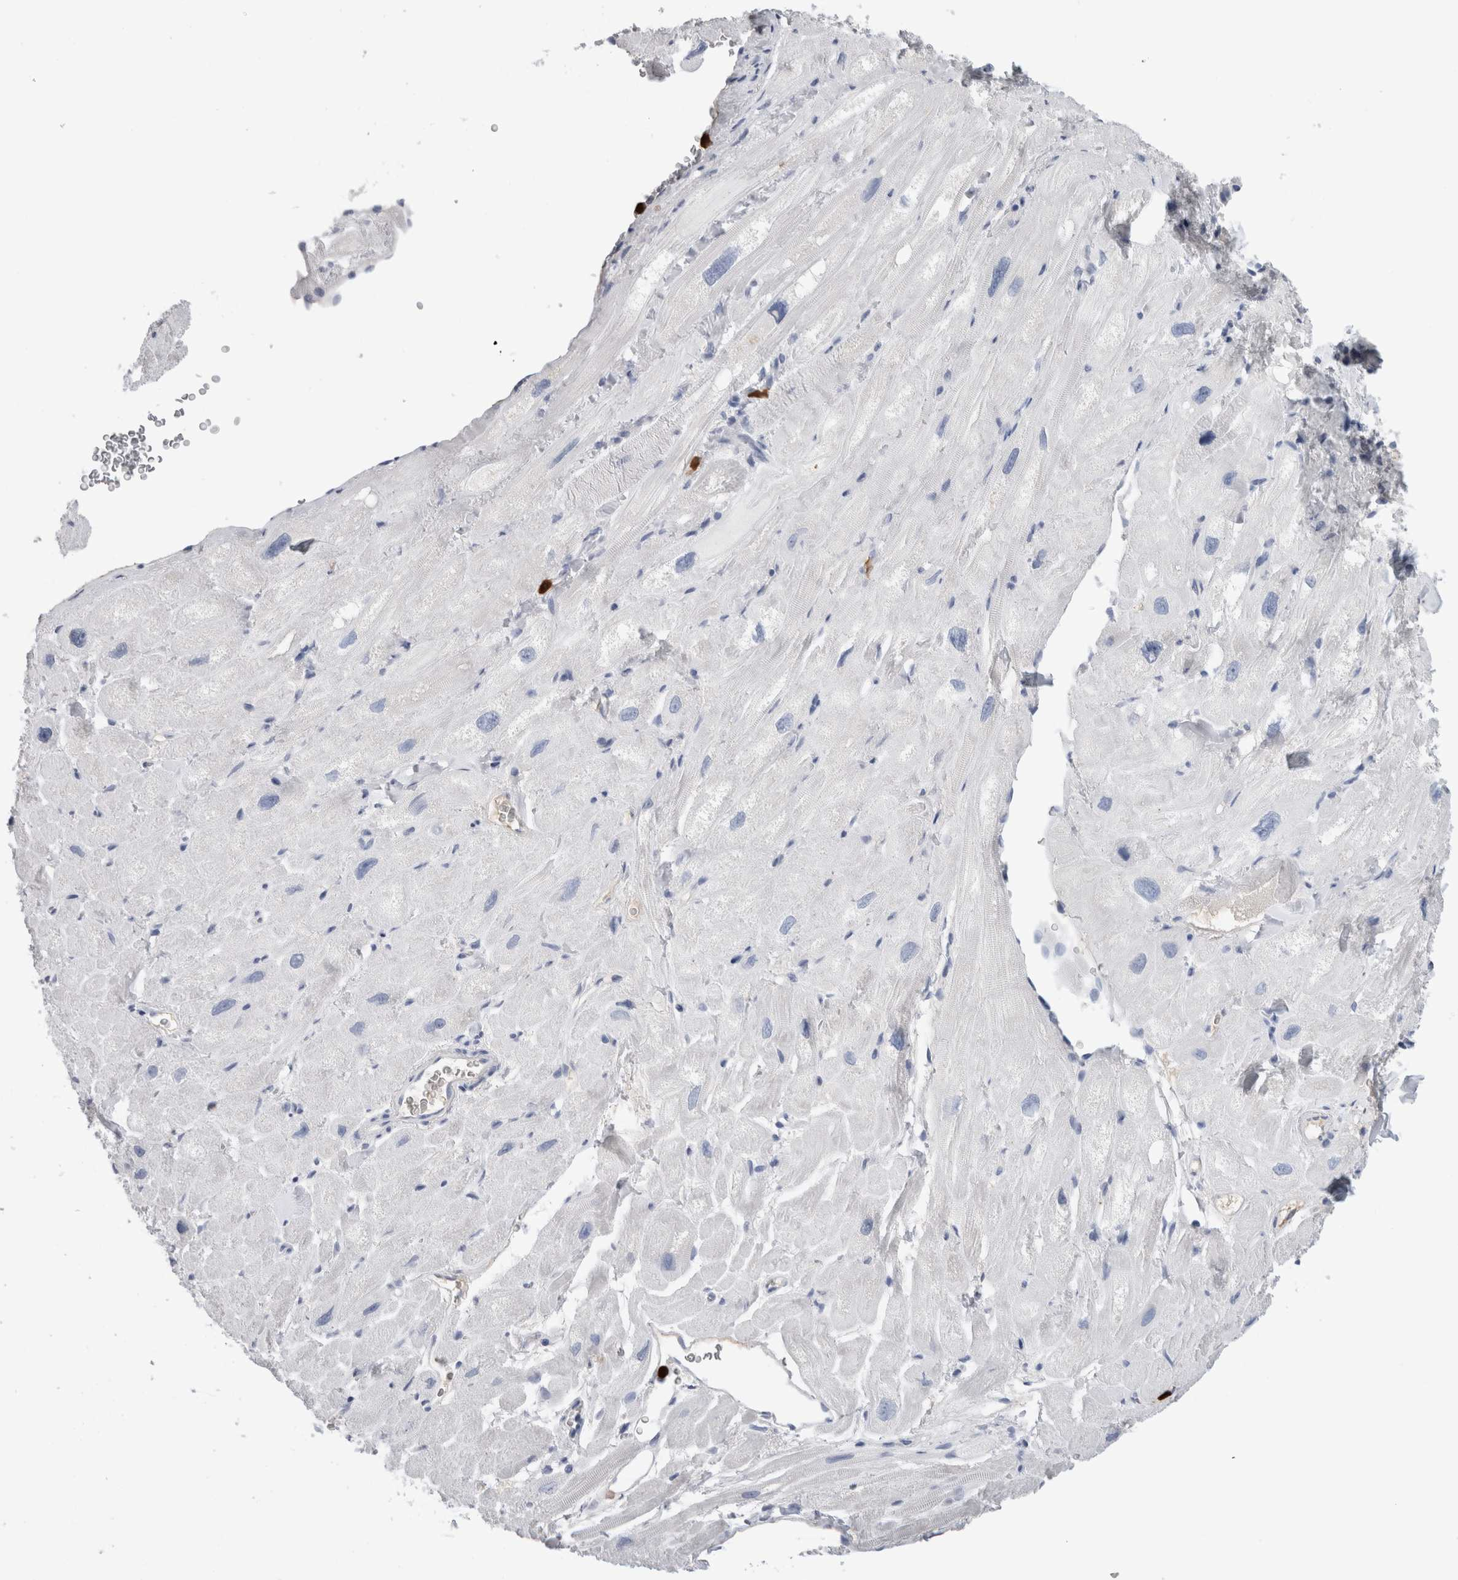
{"staining": {"intensity": "negative", "quantity": "none", "location": "none"}, "tissue": "heart muscle", "cell_type": "Cardiomyocytes", "image_type": "normal", "snomed": [{"axis": "morphology", "description": "Normal tissue, NOS"}, {"axis": "topography", "description": "Heart"}], "caption": "This is an IHC photomicrograph of benign human heart muscle. There is no expression in cardiomyocytes.", "gene": "S100A12", "patient": {"sex": "male", "age": 49}}